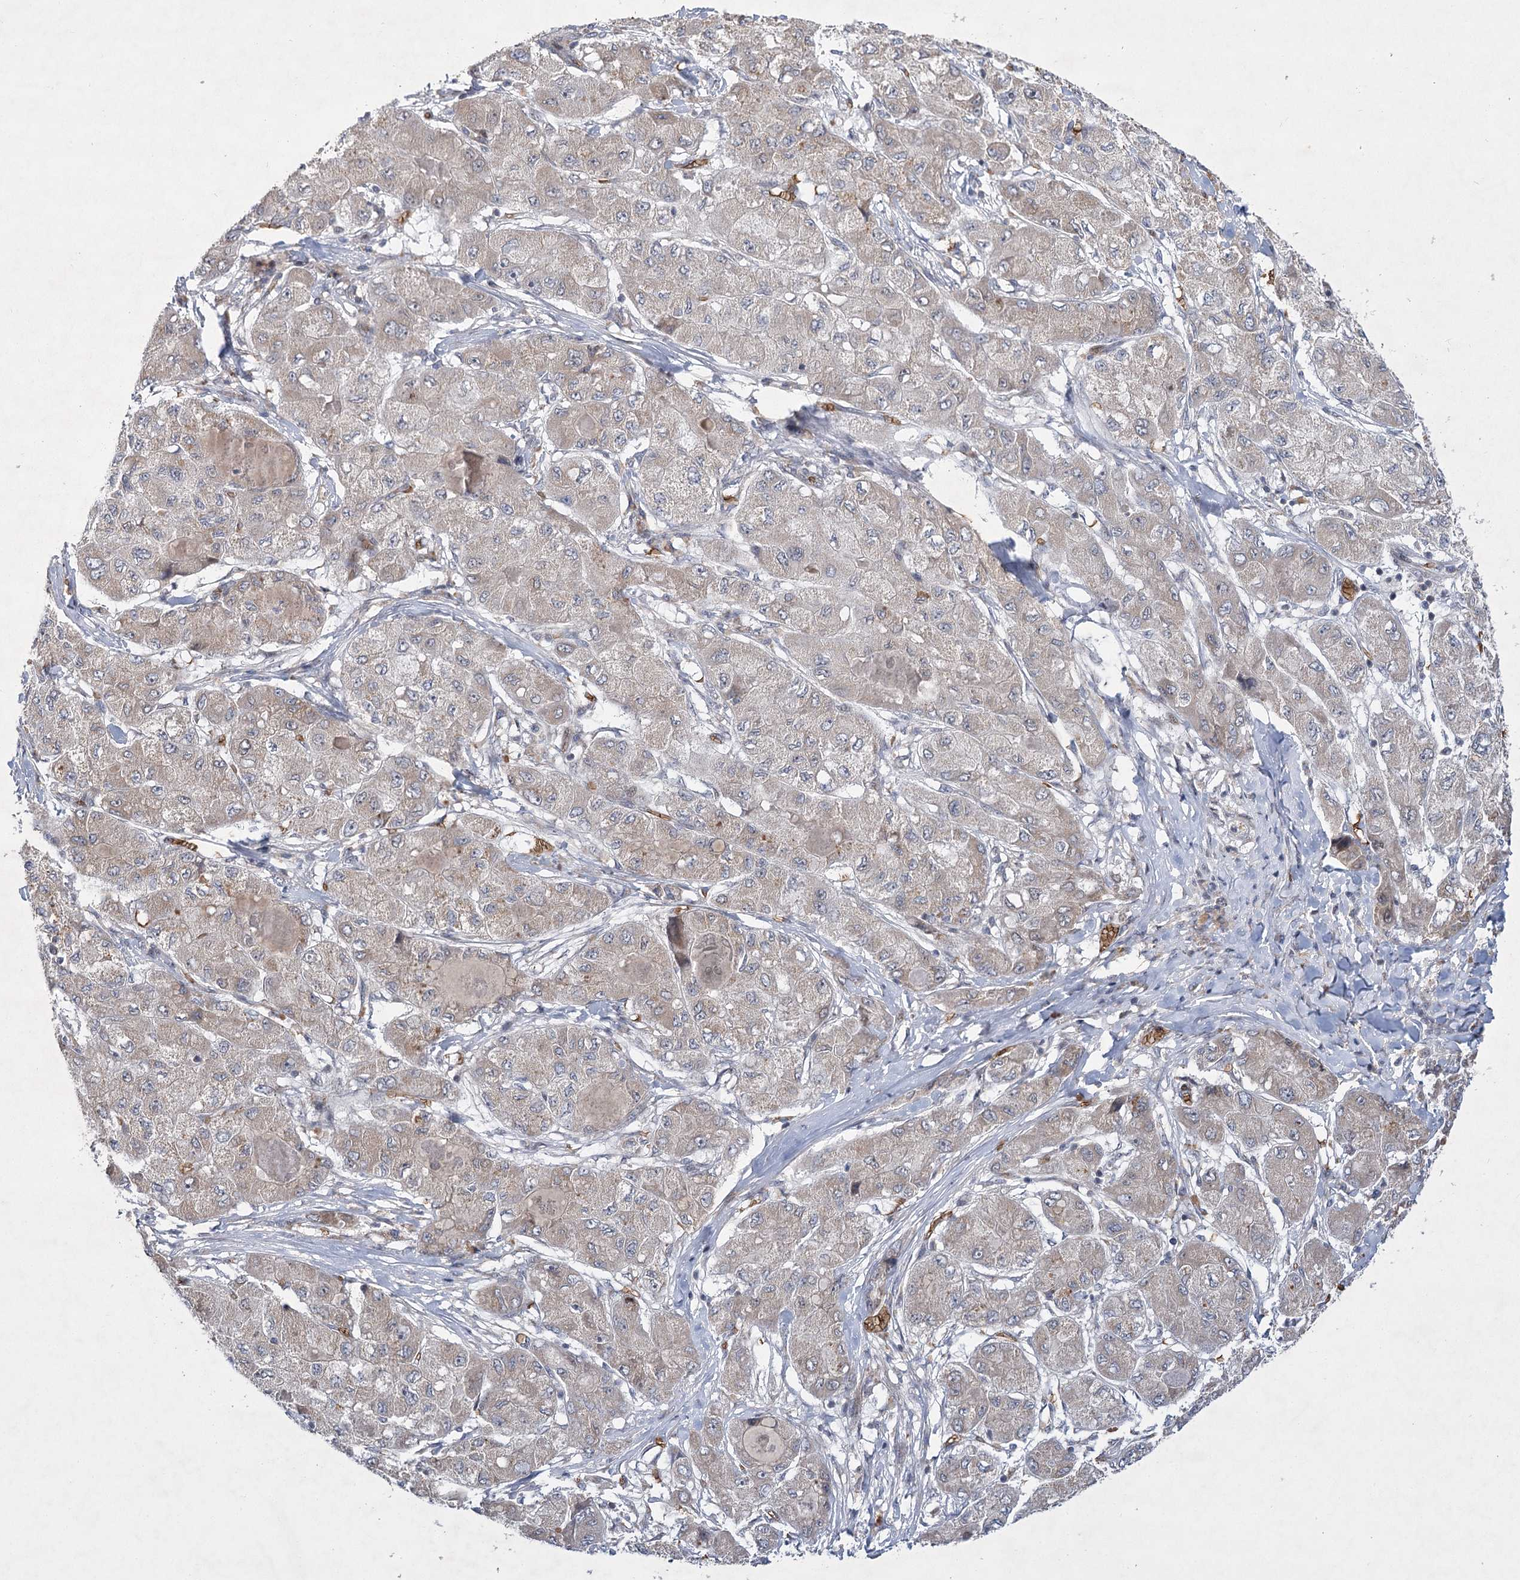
{"staining": {"intensity": "weak", "quantity": "<25%", "location": "cytoplasmic/membranous"}, "tissue": "liver cancer", "cell_type": "Tumor cells", "image_type": "cancer", "snomed": [{"axis": "morphology", "description": "Carcinoma, Hepatocellular, NOS"}, {"axis": "topography", "description": "Liver"}], "caption": "Immunohistochemical staining of hepatocellular carcinoma (liver) reveals no significant staining in tumor cells.", "gene": "NSMCE4A", "patient": {"sex": "male", "age": 80}}